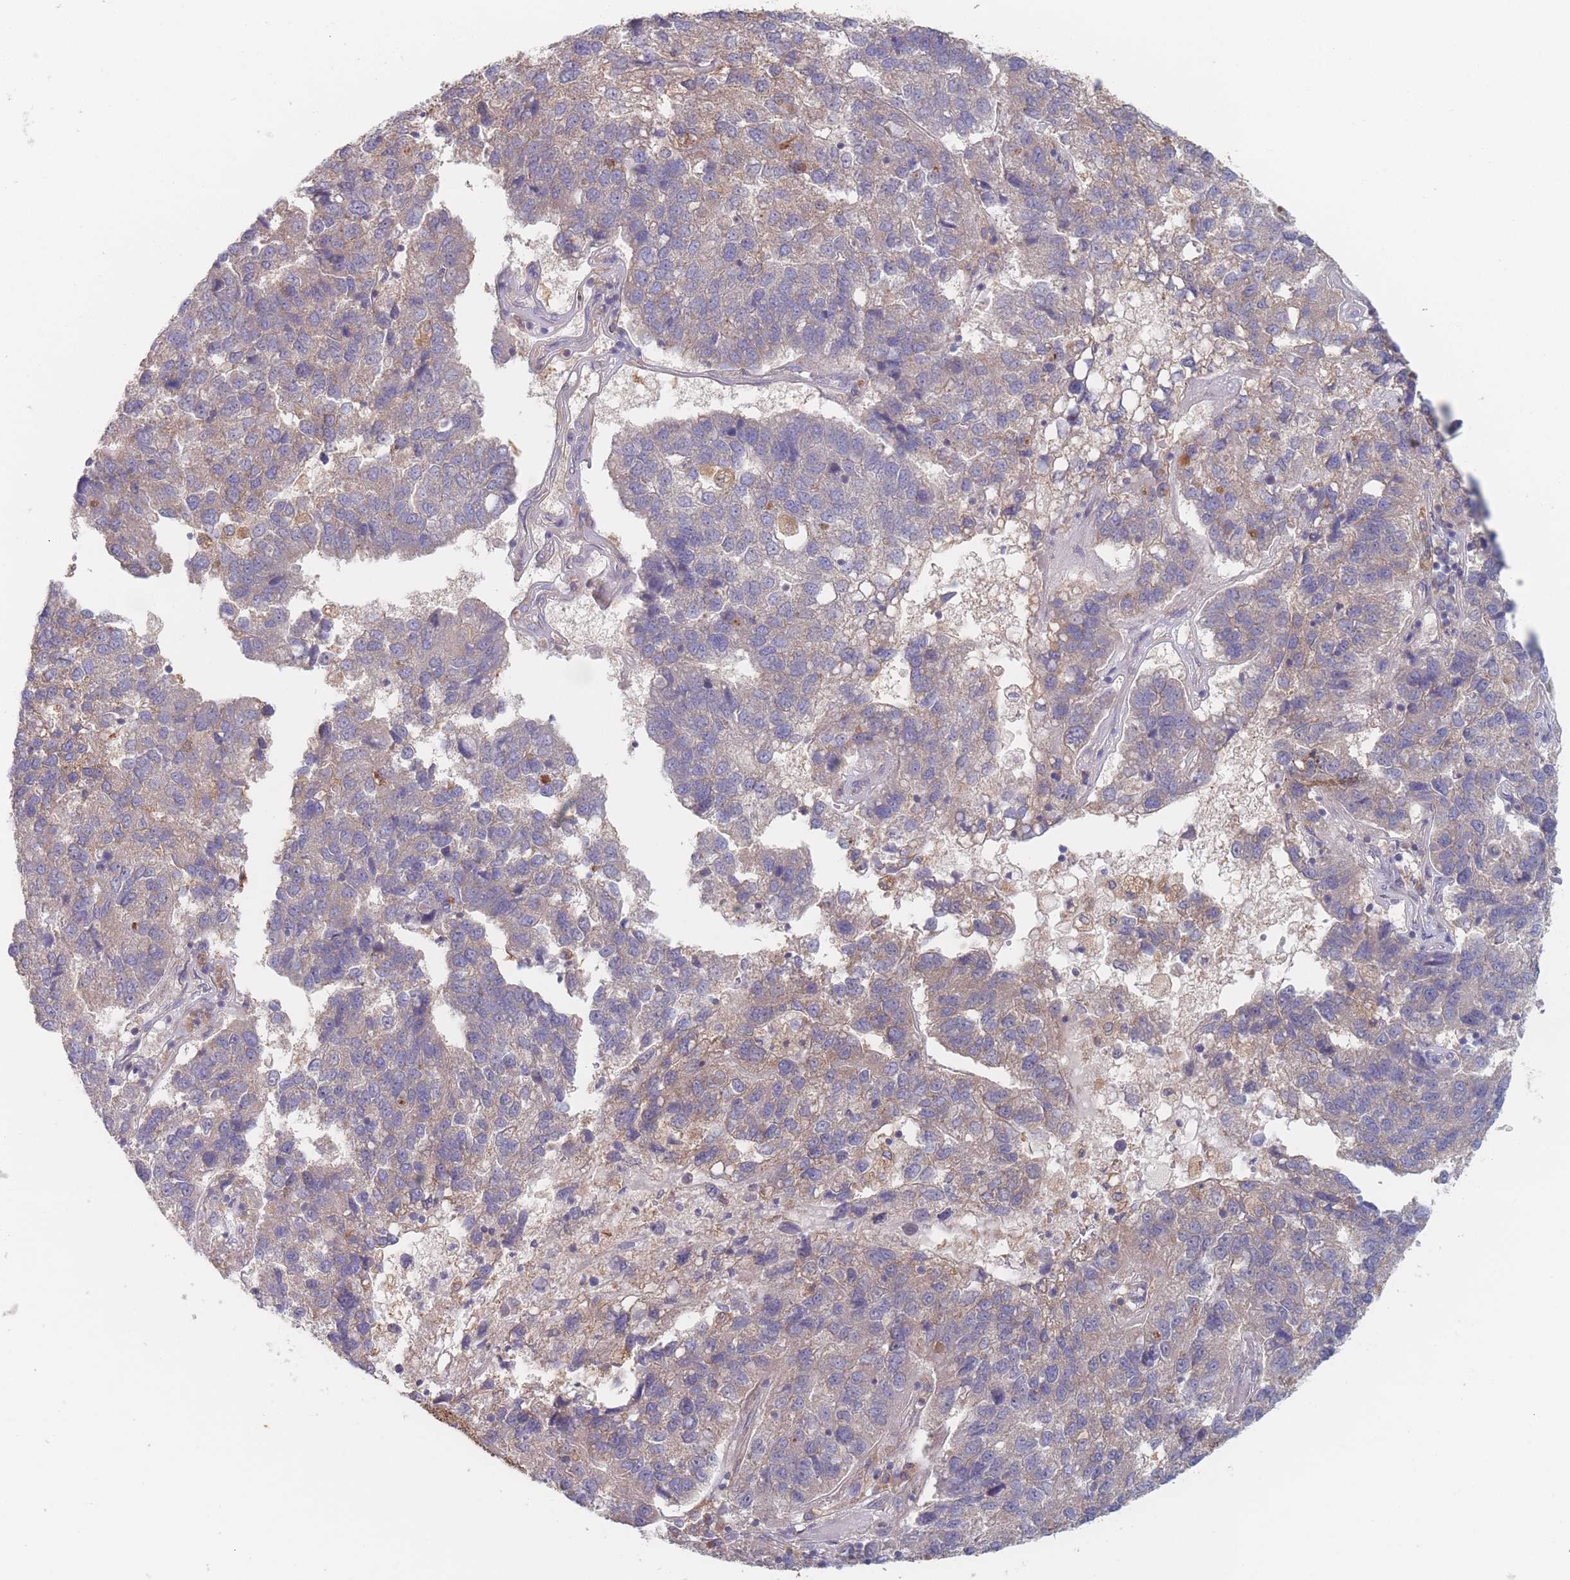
{"staining": {"intensity": "weak", "quantity": "<25%", "location": "cytoplasmic/membranous"}, "tissue": "pancreatic cancer", "cell_type": "Tumor cells", "image_type": "cancer", "snomed": [{"axis": "morphology", "description": "Adenocarcinoma, NOS"}, {"axis": "topography", "description": "Pancreas"}], "caption": "Tumor cells are negative for protein expression in human pancreatic cancer. Nuclei are stained in blue.", "gene": "EFCC1", "patient": {"sex": "female", "age": 61}}